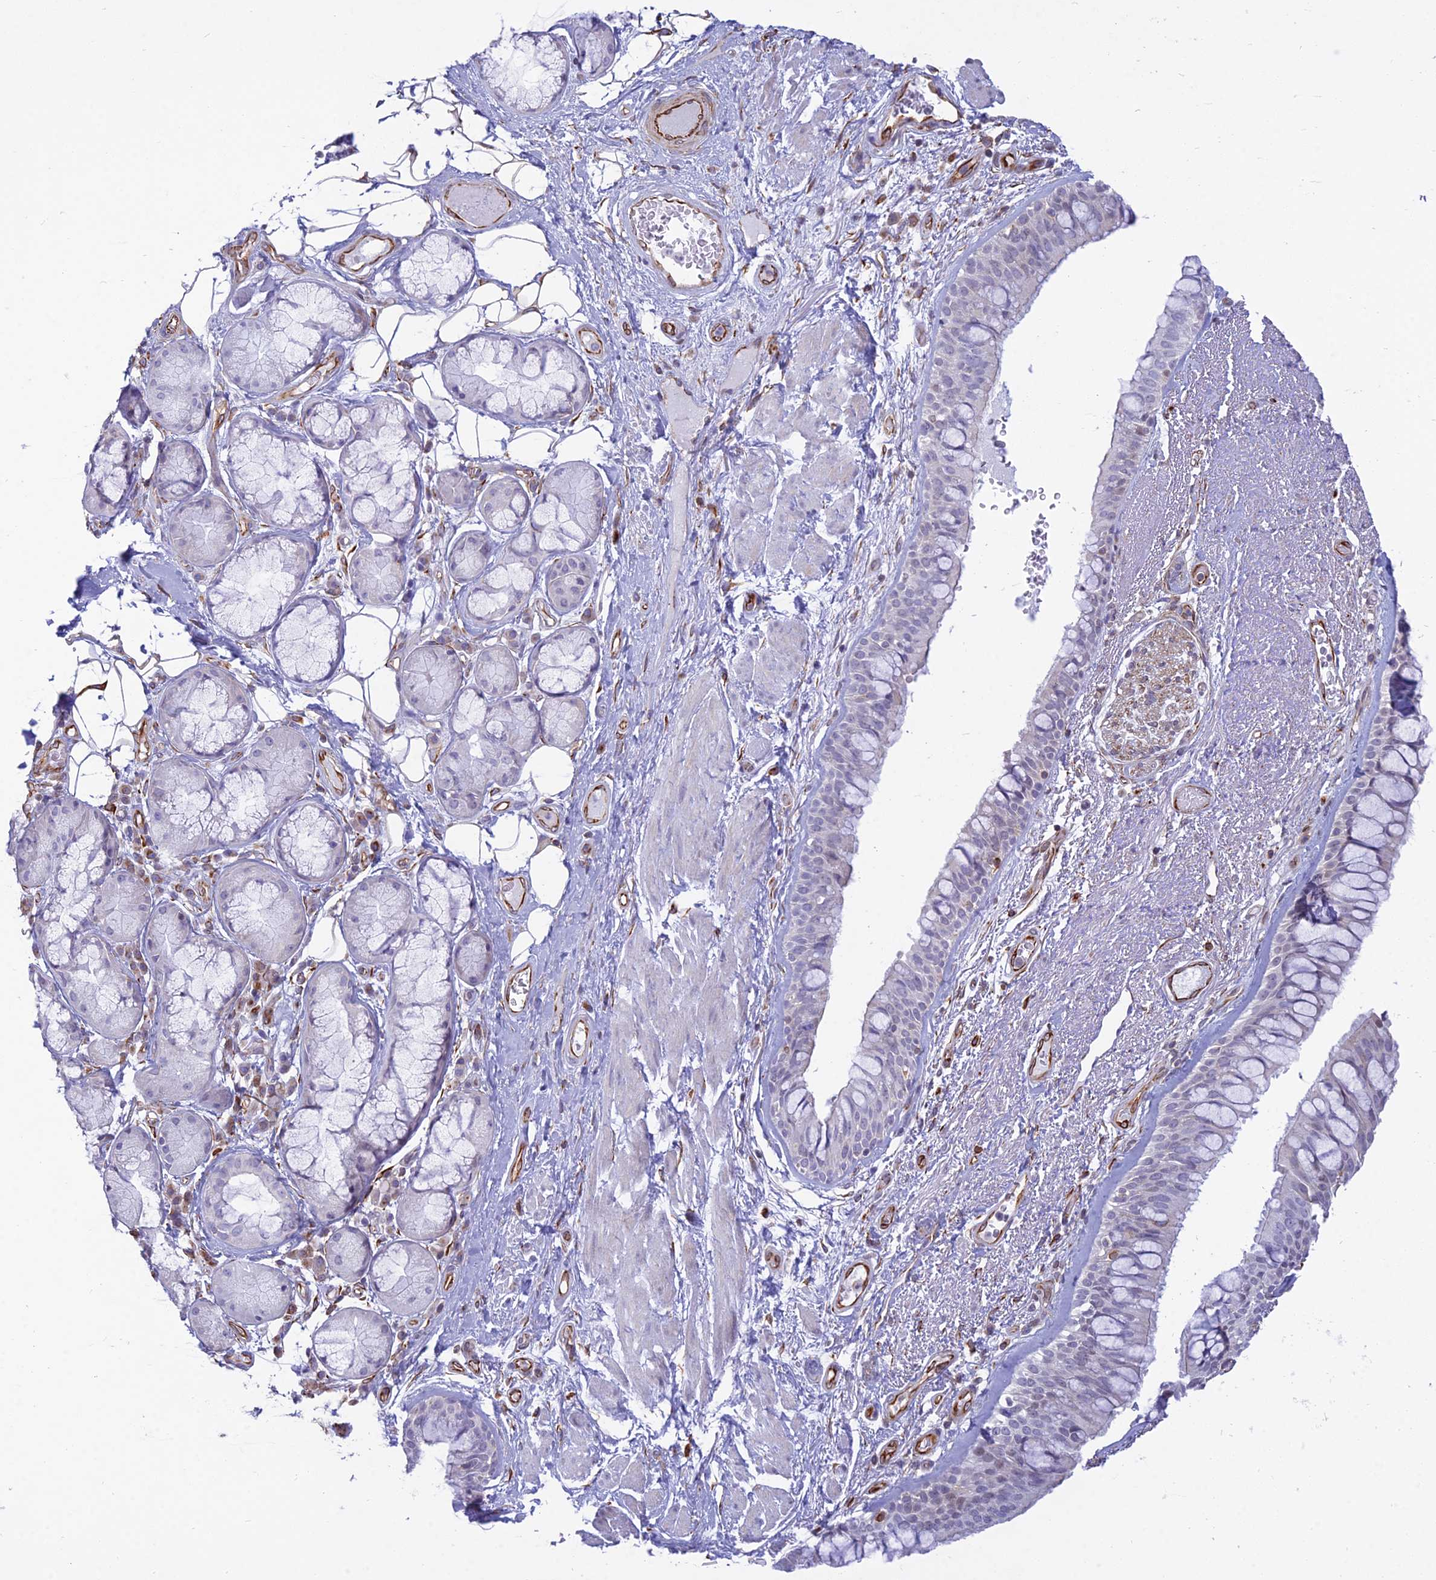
{"staining": {"intensity": "negative", "quantity": "none", "location": "none"}, "tissue": "bronchus", "cell_type": "Respiratory epithelial cells", "image_type": "normal", "snomed": [{"axis": "morphology", "description": "Normal tissue, NOS"}, {"axis": "morphology", "description": "Squamous cell carcinoma, NOS"}, {"axis": "topography", "description": "Lymph node"}, {"axis": "topography", "description": "Bronchus"}, {"axis": "topography", "description": "Lung"}], "caption": "IHC of benign human bronchus reveals no positivity in respiratory epithelial cells. (DAB (3,3'-diaminobenzidine) immunohistochemistry visualized using brightfield microscopy, high magnification).", "gene": "SAPCD2", "patient": {"sex": "male", "age": 66}}